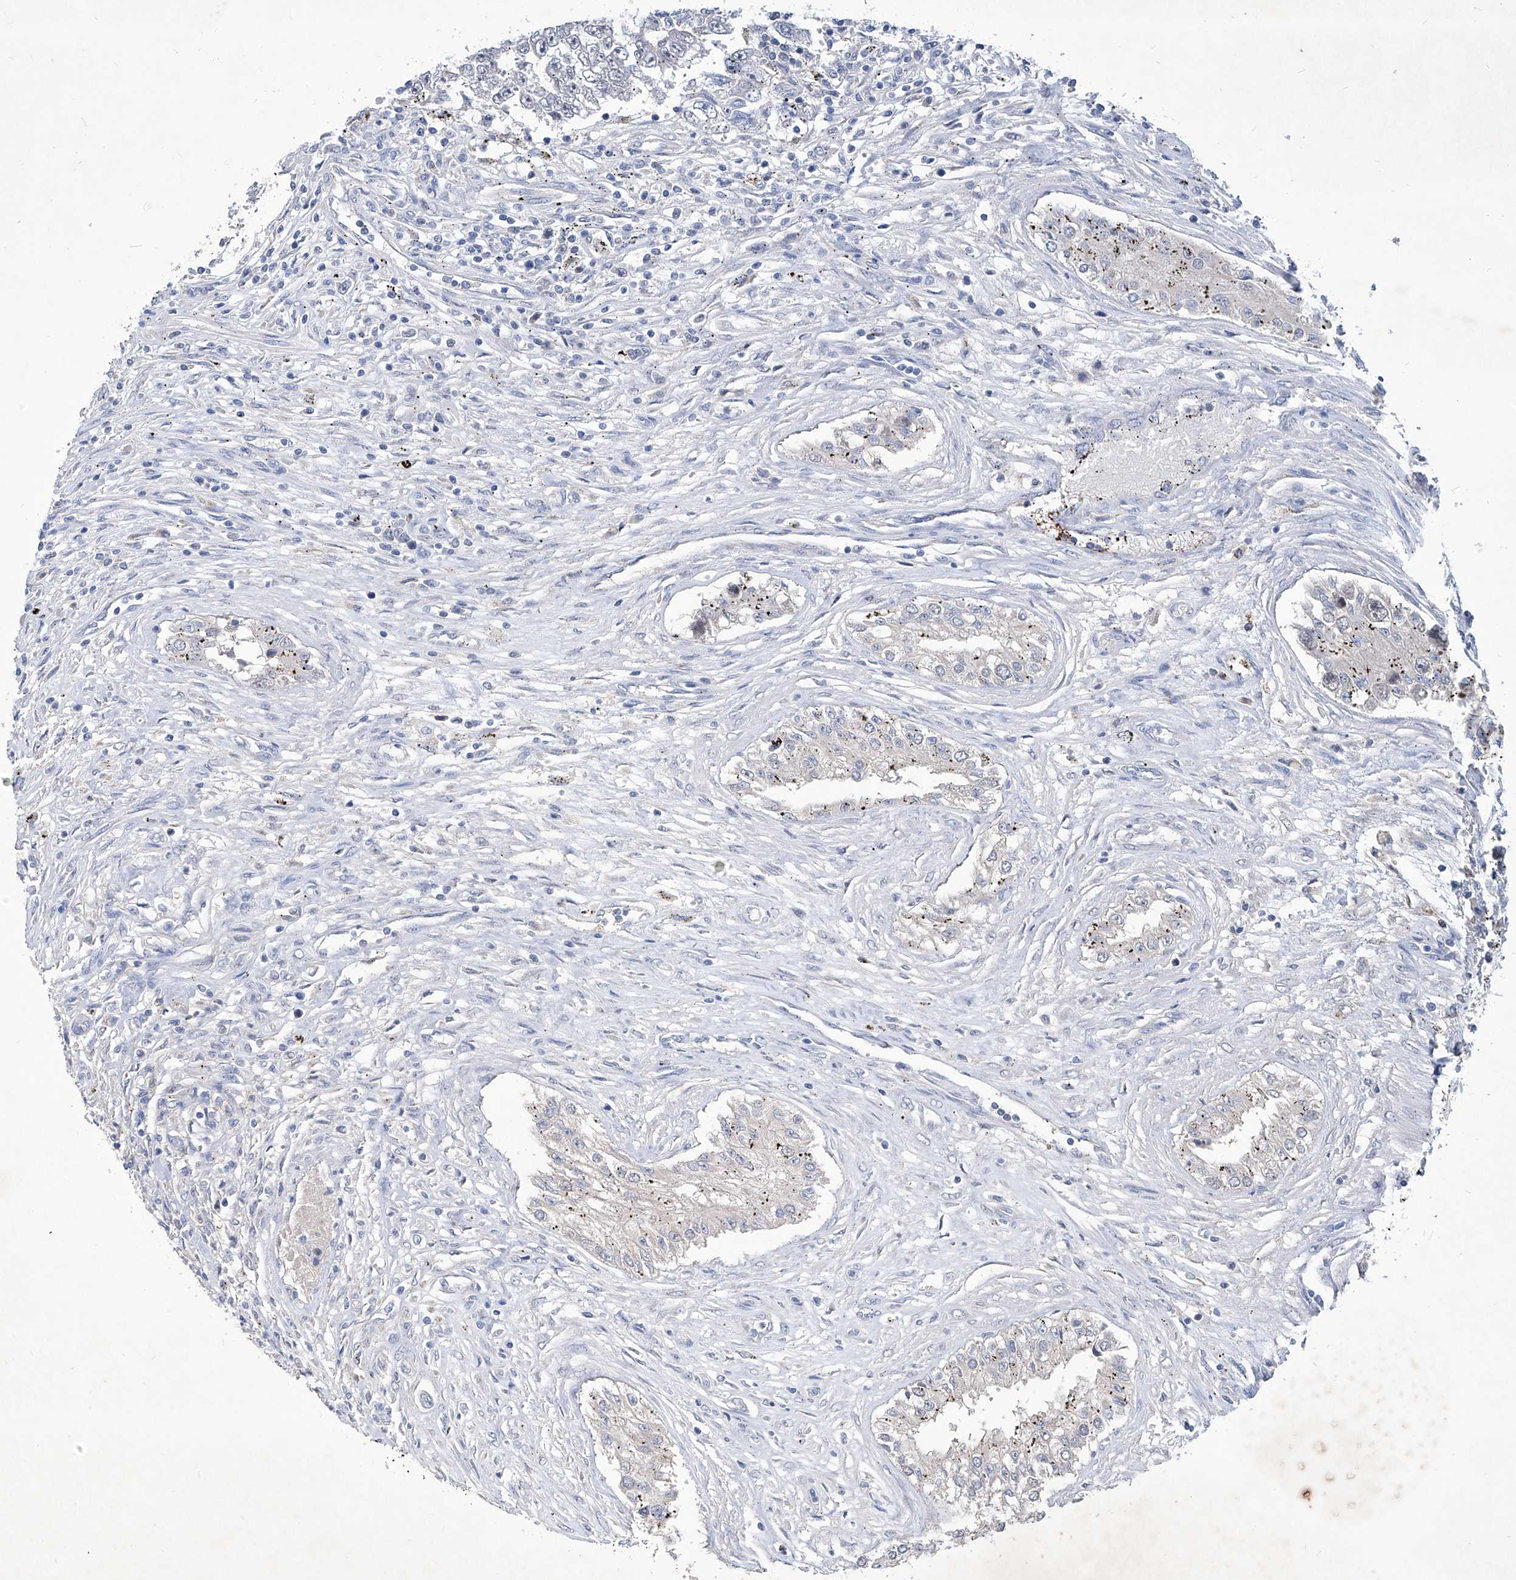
{"staining": {"intensity": "negative", "quantity": "none", "location": "none"}, "tissue": "testis cancer", "cell_type": "Tumor cells", "image_type": "cancer", "snomed": [{"axis": "morphology", "description": "Carcinoma, Embryonal, NOS"}, {"axis": "topography", "description": "Testis"}], "caption": "High power microscopy photomicrograph of an immunohistochemistry (IHC) image of testis cancer (embryonal carcinoma), revealing no significant expression in tumor cells. (Immunohistochemistry, brightfield microscopy, high magnification).", "gene": "KLHL17", "patient": {"sex": "male", "age": 25}}